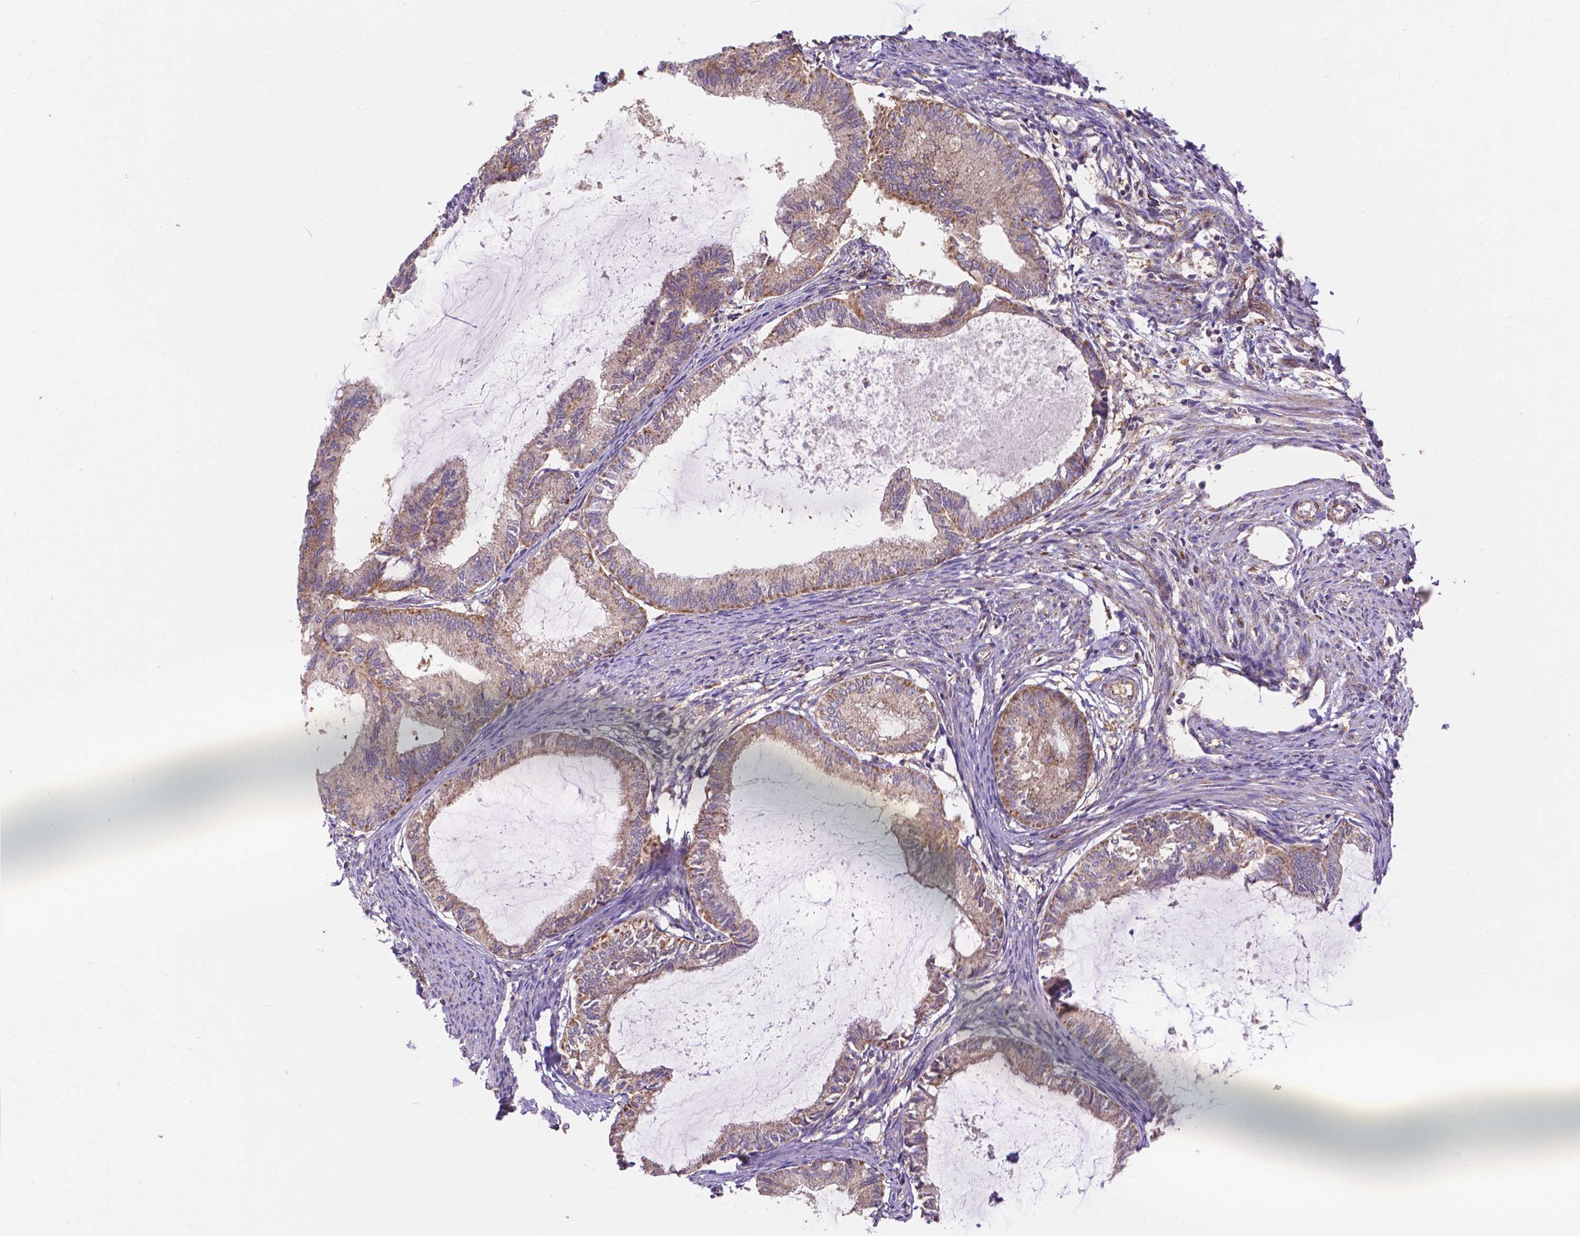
{"staining": {"intensity": "moderate", "quantity": "<25%", "location": "cytoplasmic/membranous"}, "tissue": "endometrial cancer", "cell_type": "Tumor cells", "image_type": "cancer", "snomed": [{"axis": "morphology", "description": "Adenocarcinoma, NOS"}, {"axis": "topography", "description": "Endometrium"}], "caption": "The photomicrograph exhibits staining of endometrial adenocarcinoma, revealing moderate cytoplasmic/membranous protein positivity (brown color) within tumor cells. (DAB (3,3'-diaminobenzidine) = brown stain, brightfield microscopy at high magnification).", "gene": "AK3", "patient": {"sex": "female", "age": 86}}